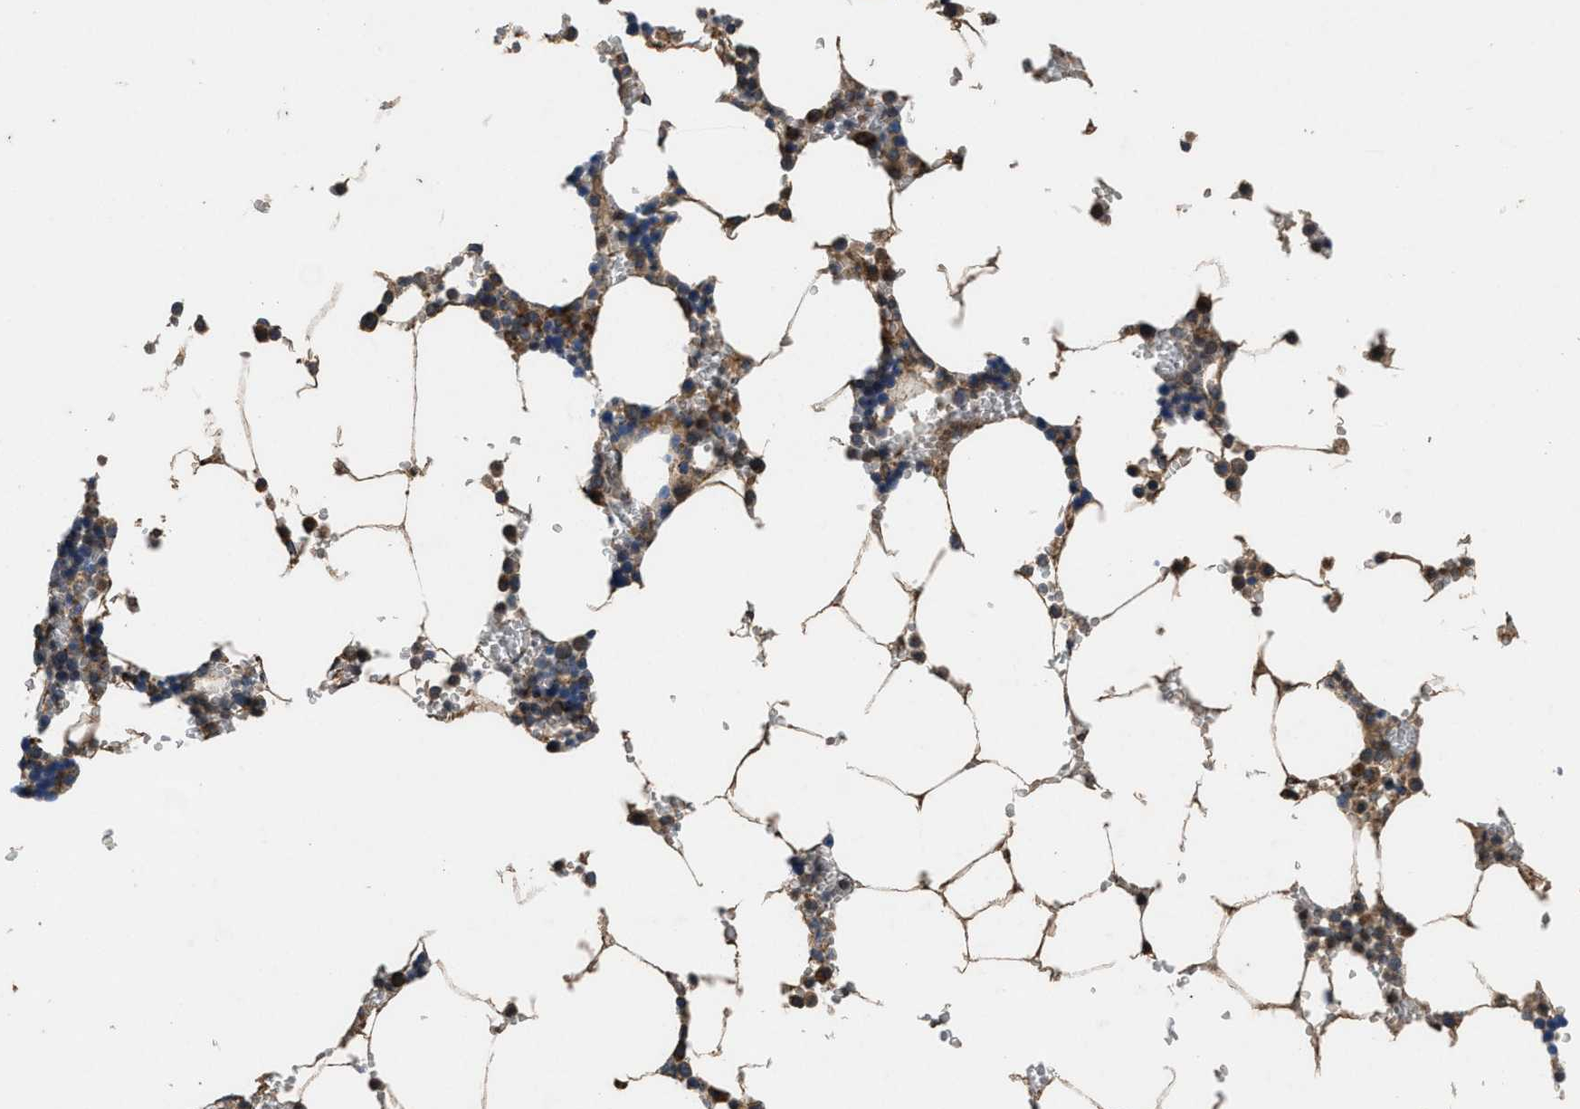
{"staining": {"intensity": "moderate", "quantity": "<25%", "location": "cytoplasmic/membranous"}, "tissue": "bone marrow", "cell_type": "Hematopoietic cells", "image_type": "normal", "snomed": [{"axis": "morphology", "description": "Normal tissue, NOS"}, {"axis": "topography", "description": "Bone marrow"}], "caption": "About <25% of hematopoietic cells in unremarkable human bone marrow reveal moderate cytoplasmic/membranous protein staining as visualized by brown immunohistochemical staining.", "gene": "PDP1", "patient": {"sex": "male", "age": 70}}